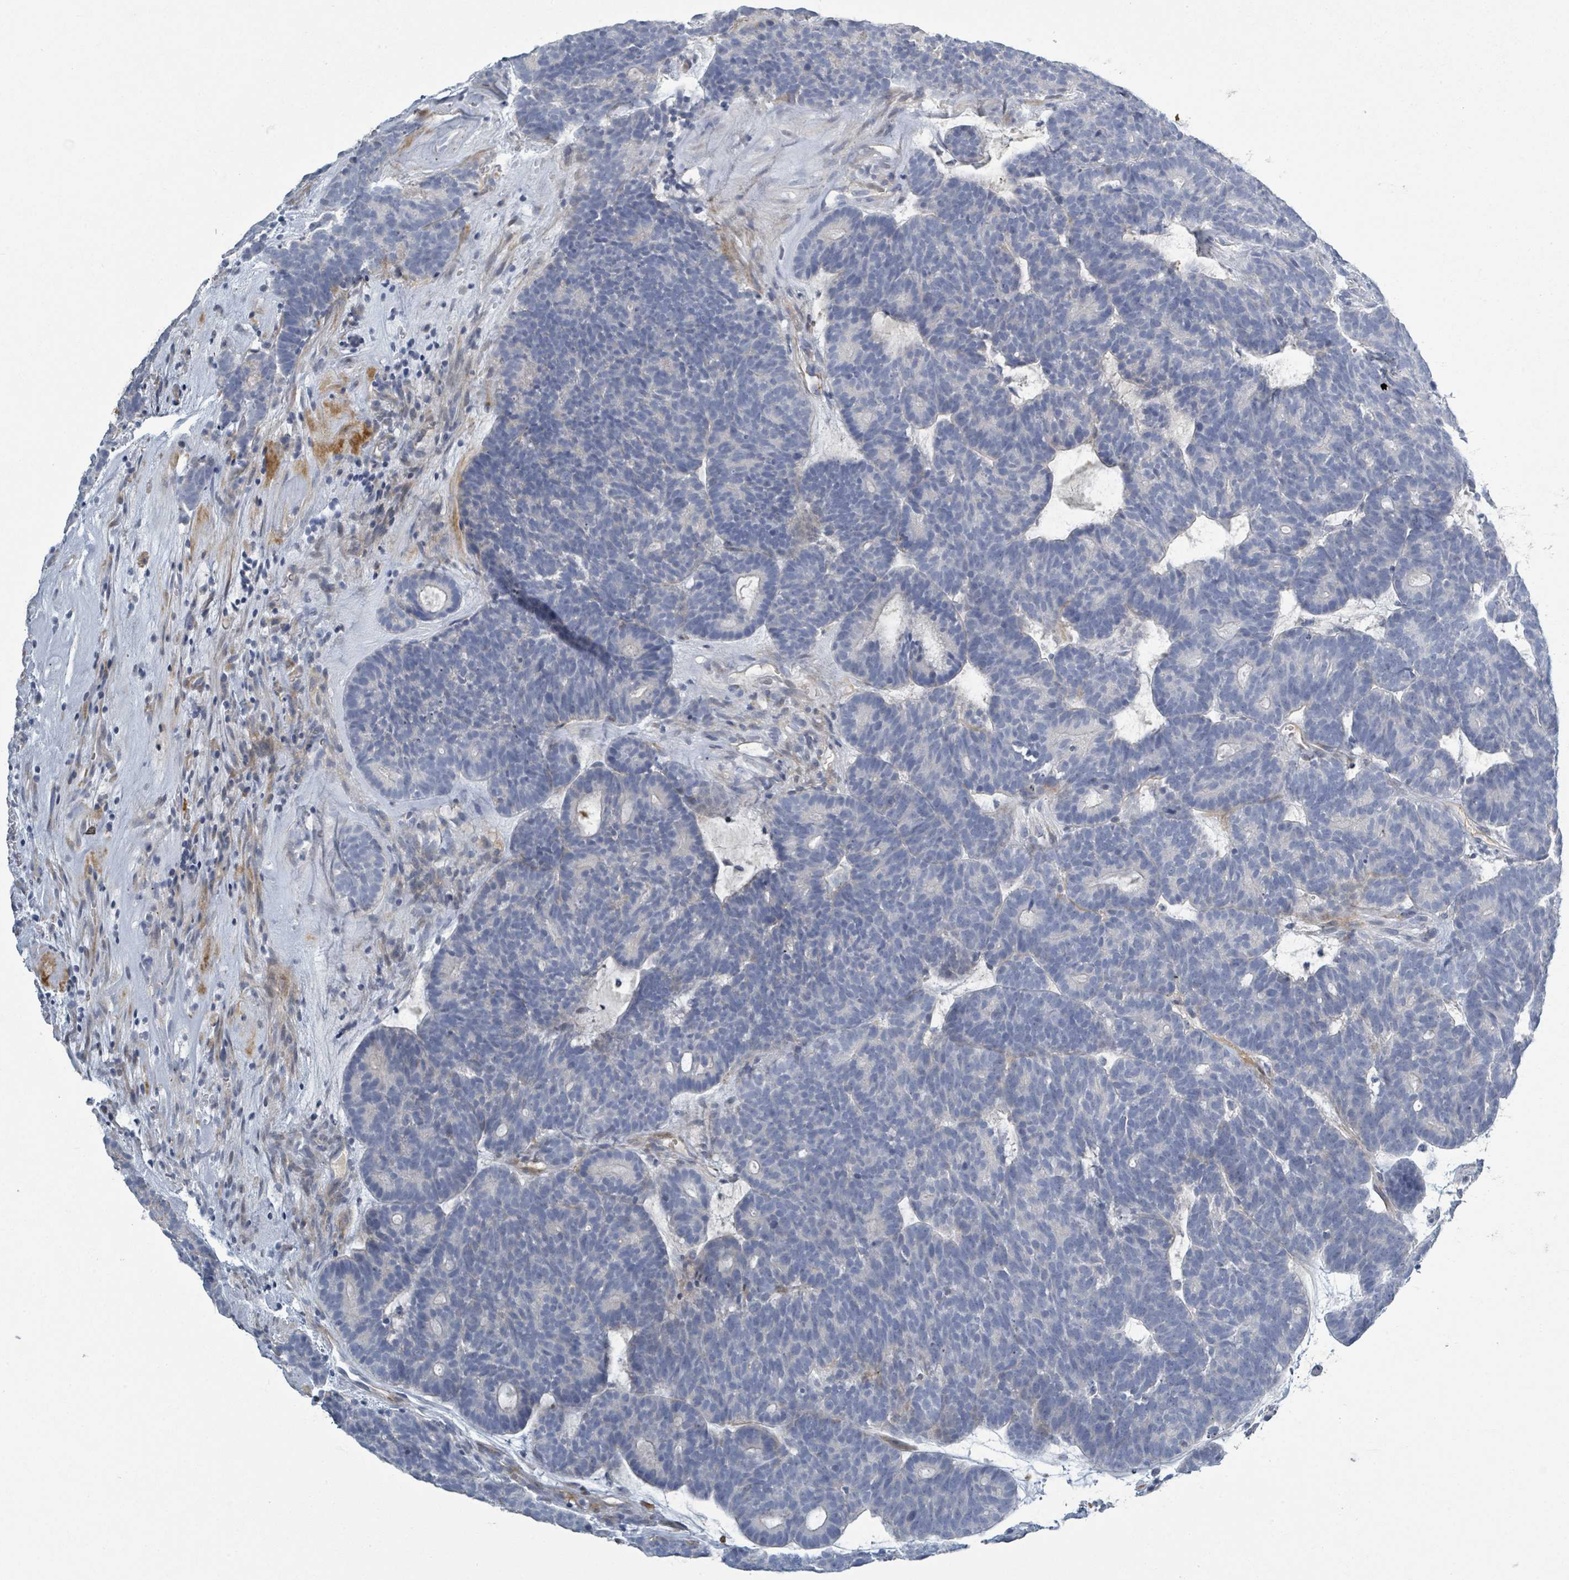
{"staining": {"intensity": "negative", "quantity": "none", "location": "none"}, "tissue": "head and neck cancer", "cell_type": "Tumor cells", "image_type": "cancer", "snomed": [{"axis": "morphology", "description": "Adenocarcinoma, NOS"}, {"axis": "topography", "description": "Head-Neck"}], "caption": "High power microscopy micrograph of an IHC image of head and neck cancer, revealing no significant expression in tumor cells.", "gene": "RAB33B", "patient": {"sex": "female", "age": 81}}